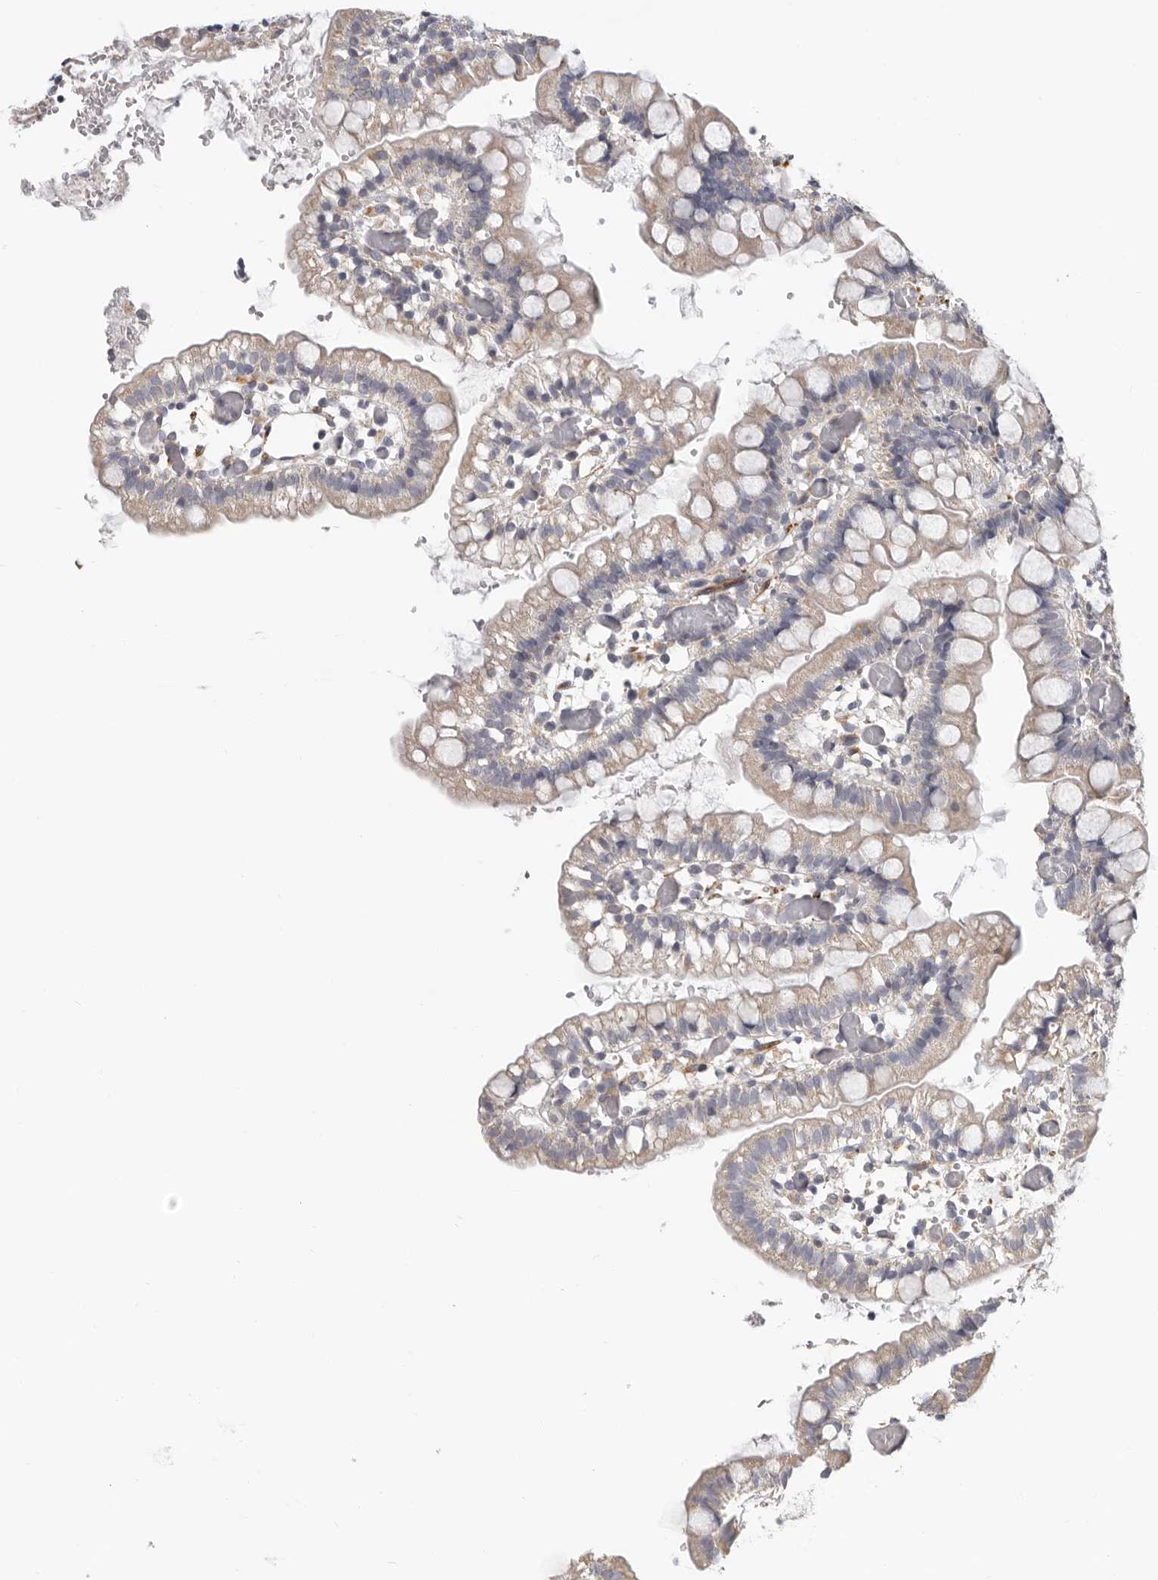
{"staining": {"intensity": "moderate", "quantity": ">75%", "location": "cytoplasmic/membranous"}, "tissue": "small intestine", "cell_type": "Glandular cells", "image_type": "normal", "snomed": [{"axis": "morphology", "description": "Normal tissue, NOS"}, {"axis": "morphology", "description": "Developmental malformation"}, {"axis": "topography", "description": "Small intestine"}], "caption": "Protein expression analysis of benign human small intestine reveals moderate cytoplasmic/membranous staining in about >75% of glandular cells. Nuclei are stained in blue.", "gene": "UNK", "patient": {"sex": "male"}}